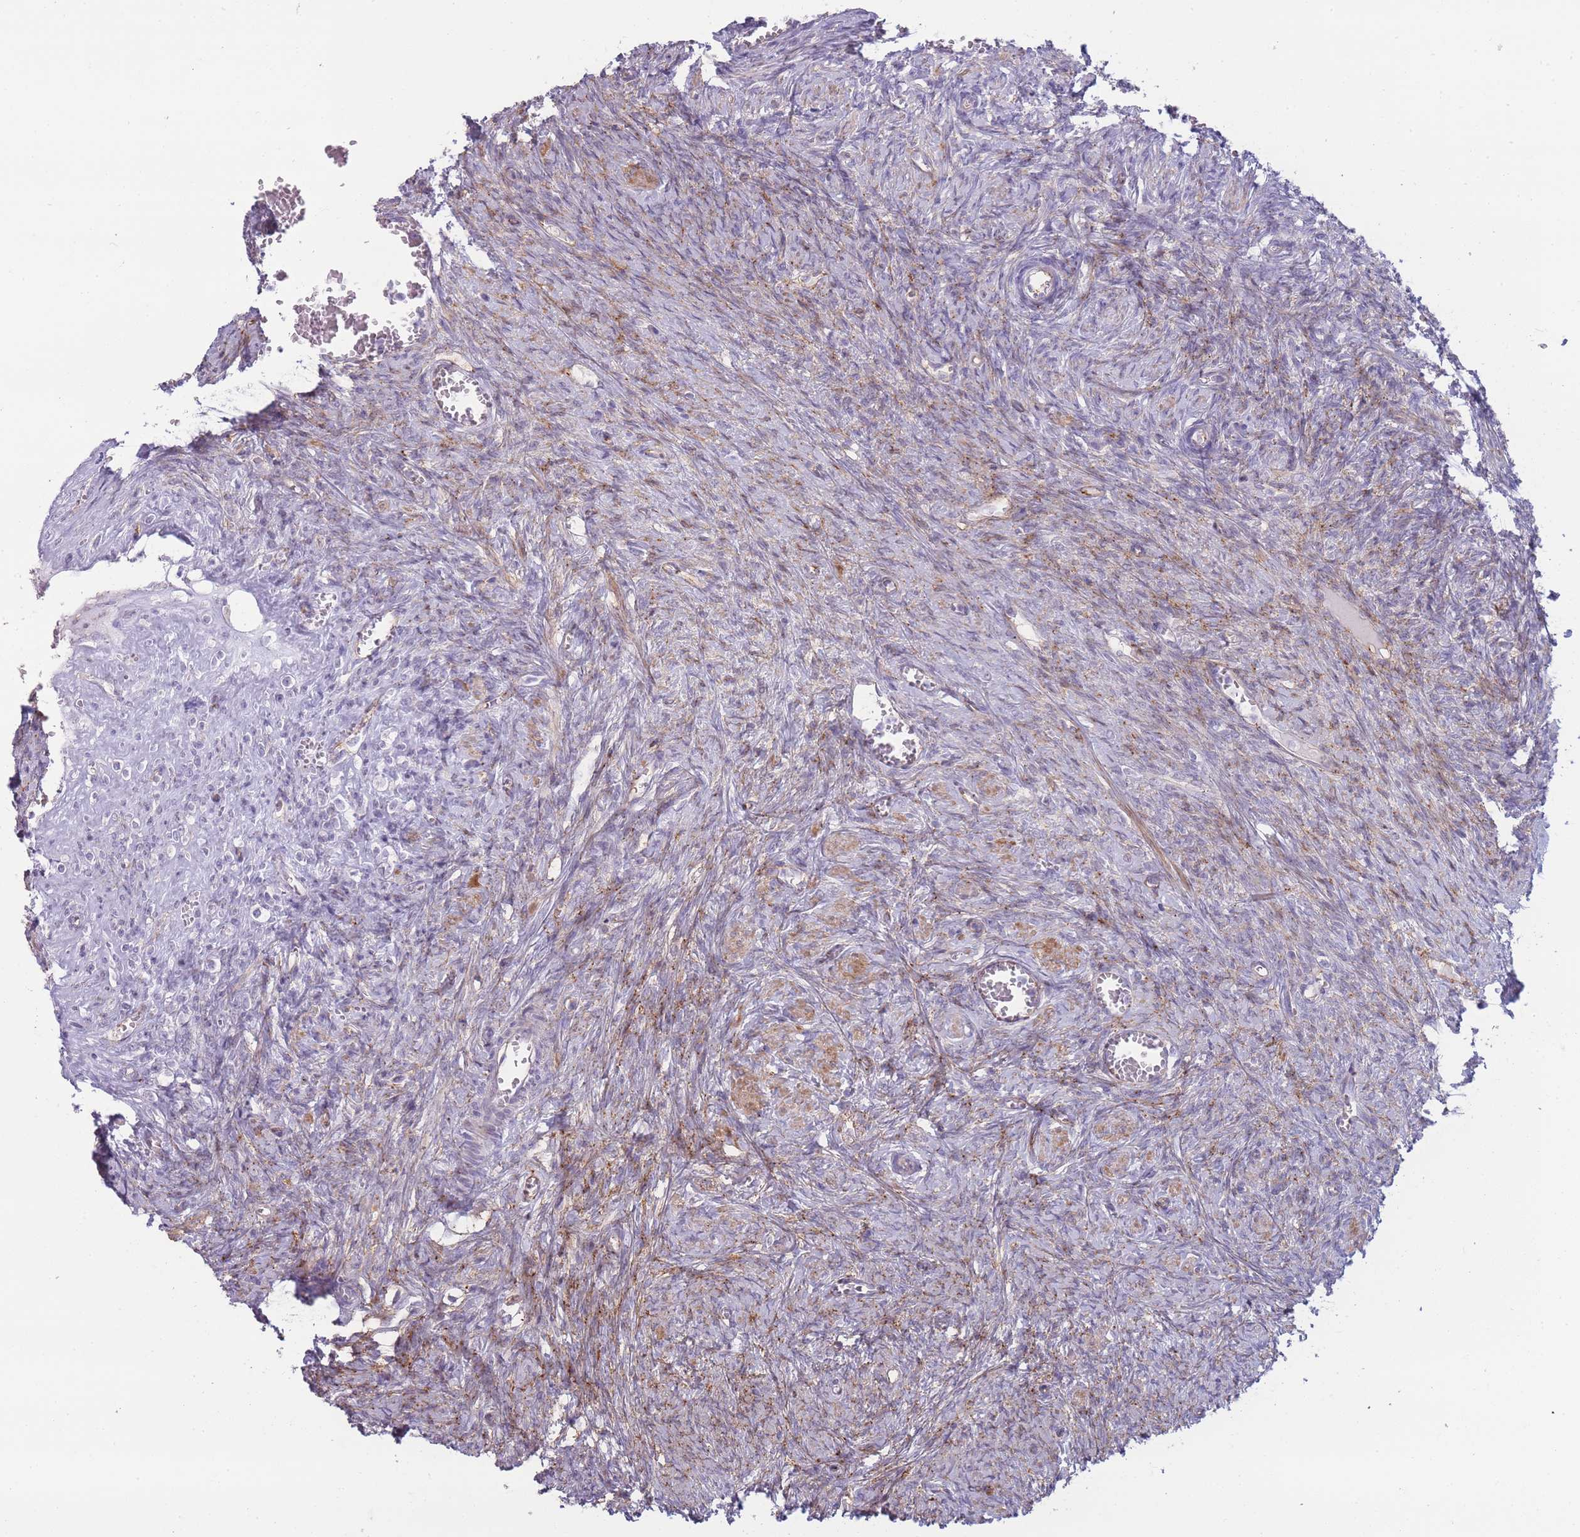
{"staining": {"intensity": "weak", "quantity": "25%-75%", "location": "cytoplasmic/membranous"}, "tissue": "ovary", "cell_type": "Follicle cells", "image_type": "normal", "snomed": [{"axis": "morphology", "description": "Normal tissue, NOS"}, {"axis": "topography", "description": "Ovary"}], "caption": "Immunohistochemical staining of normal human ovary exhibits low levels of weak cytoplasmic/membranous staining in about 25%-75% of follicle cells.", "gene": "UTP14A", "patient": {"sex": "female", "age": 44}}